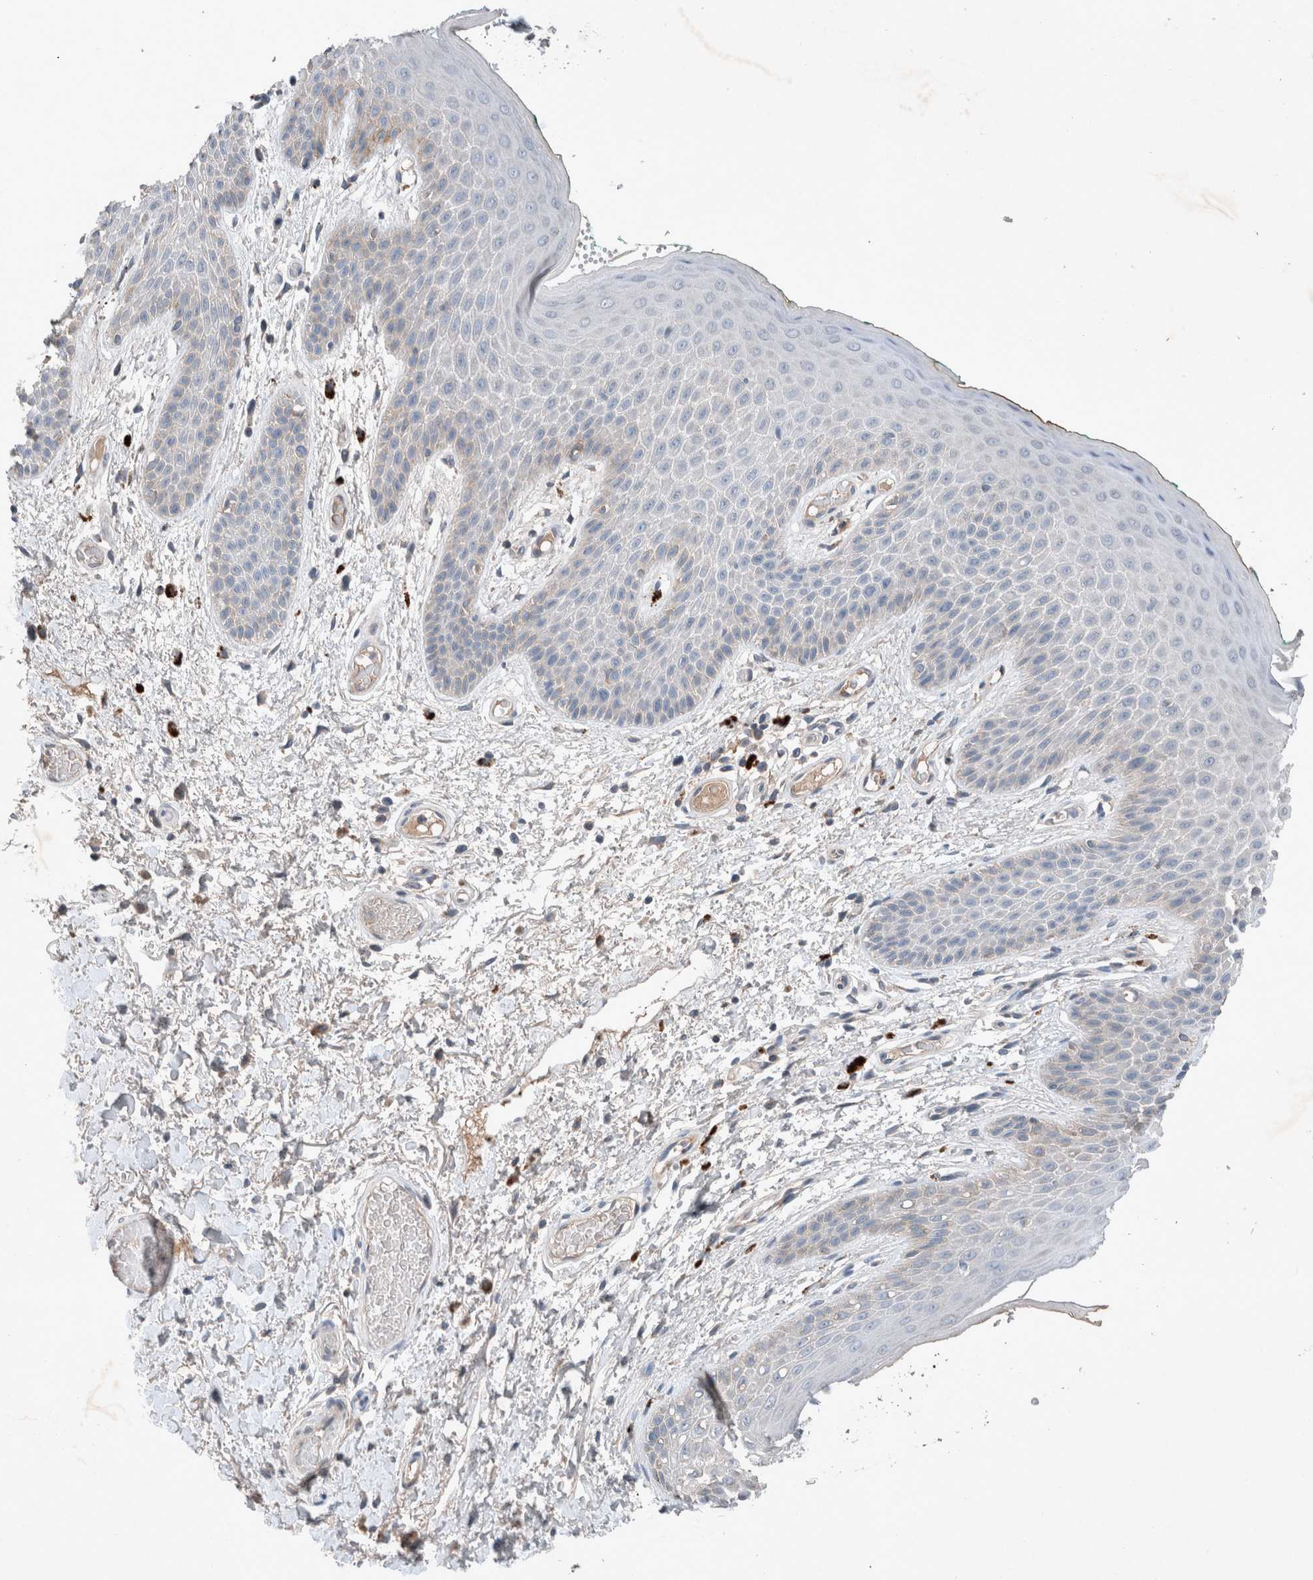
{"staining": {"intensity": "moderate", "quantity": "<25%", "location": "cytoplasmic/membranous"}, "tissue": "skin", "cell_type": "Epidermal cells", "image_type": "normal", "snomed": [{"axis": "morphology", "description": "Normal tissue, NOS"}, {"axis": "topography", "description": "Anal"}], "caption": "Normal skin reveals moderate cytoplasmic/membranous positivity in about <25% of epidermal cells (Stains: DAB (3,3'-diaminobenzidine) in brown, nuclei in blue, Microscopy: brightfield microscopy at high magnification)..", "gene": "UGCG", "patient": {"sex": "male", "age": 74}}